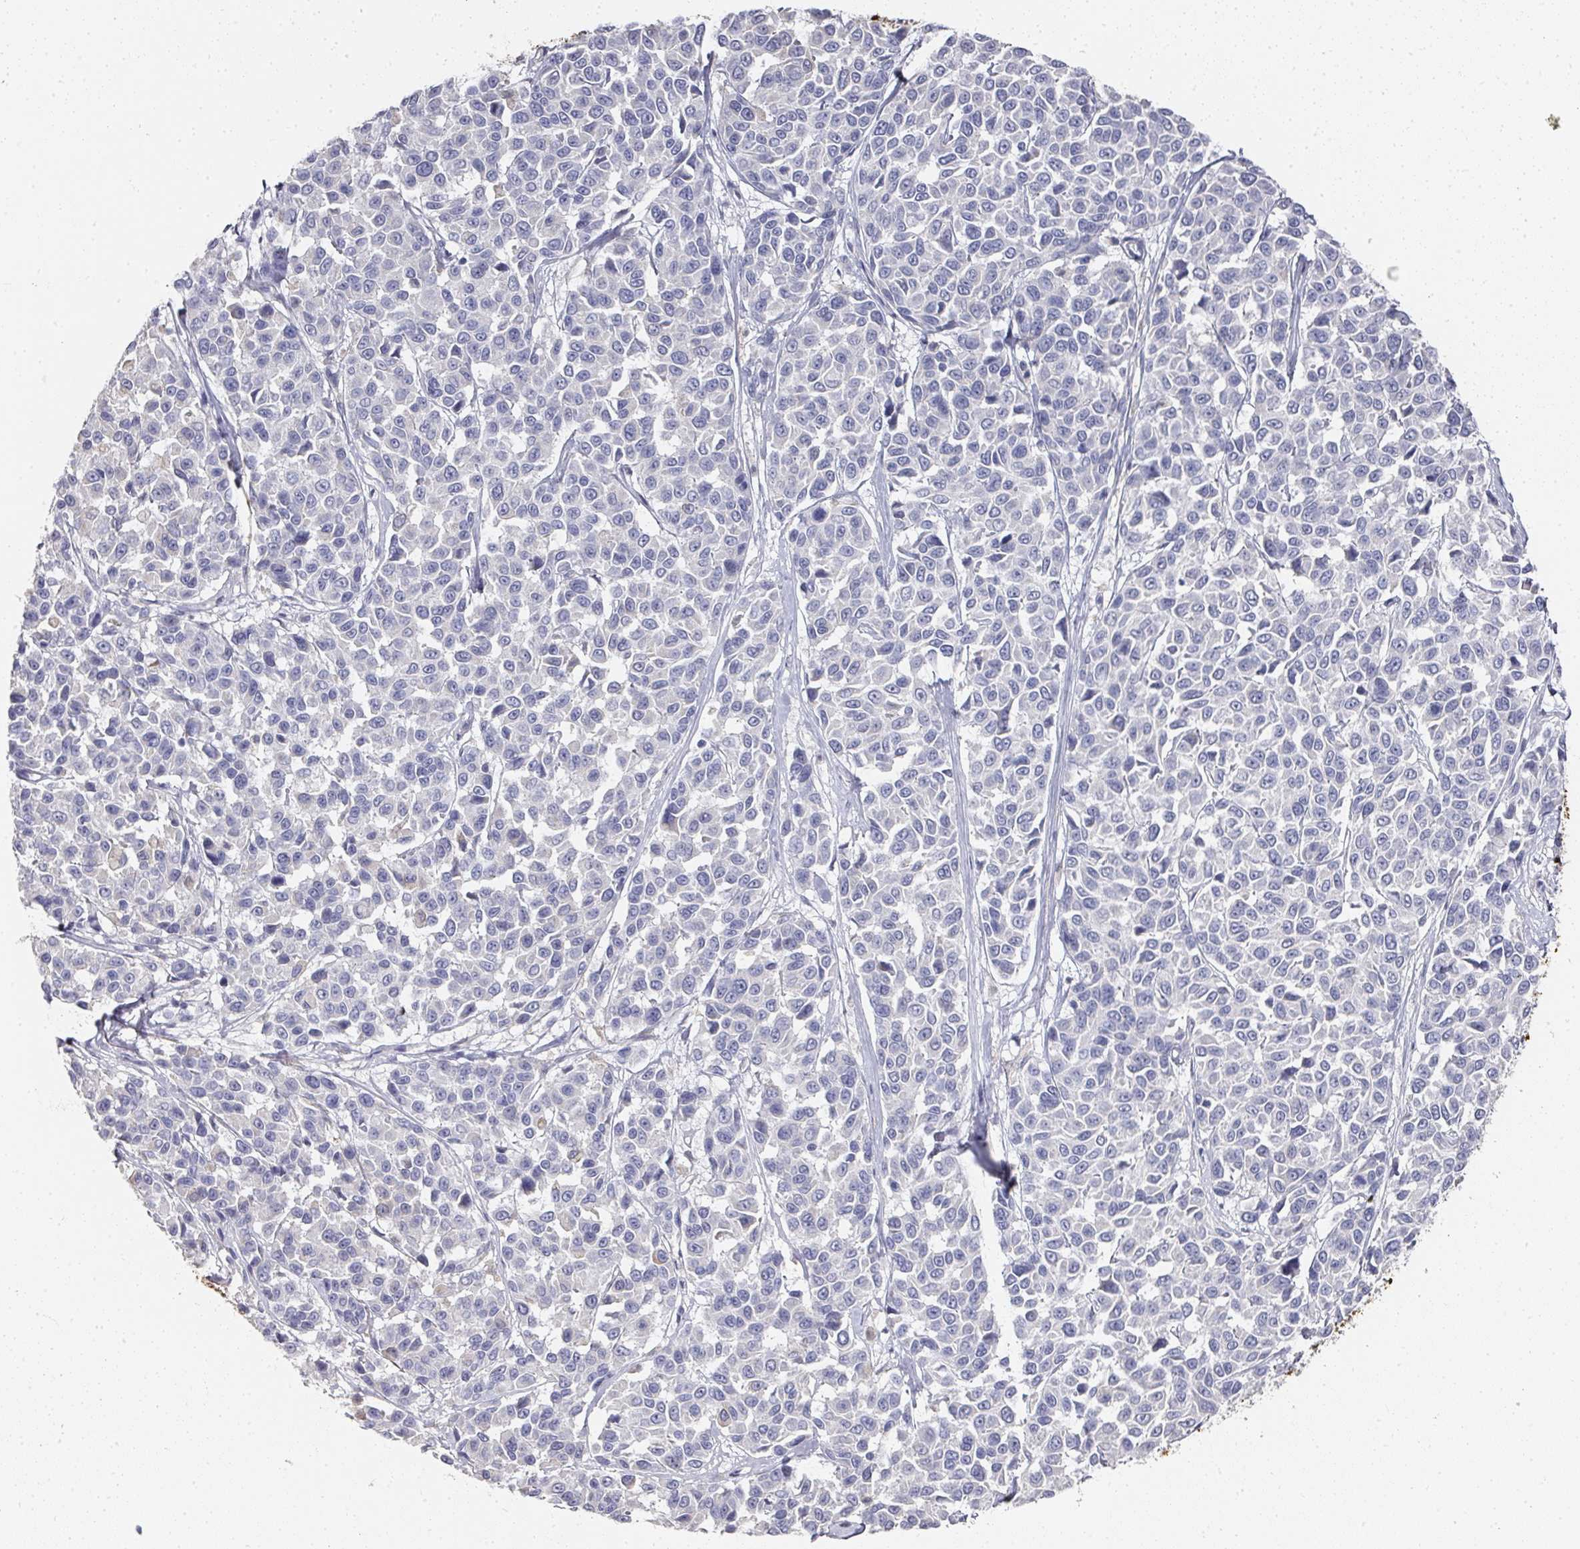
{"staining": {"intensity": "moderate", "quantity": "<25%", "location": "cytoplasmic/membranous"}, "tissue": "melanoma", "cell_type": "Tumor cells", "image_type": "cancer", "snomed": [{"axis": "morphology", "description": "Malignant melanoma, NOS"}, {"axis": "topography", "description": "Skin"}], "caption": "Melanoma was stained to show a protein in brown. There is low levels of moderate cytoplasmic/membranous staining in about <25% of tumor cells.", "gene": "CAMP", "patient": {"sex": "female", "age": 66}}